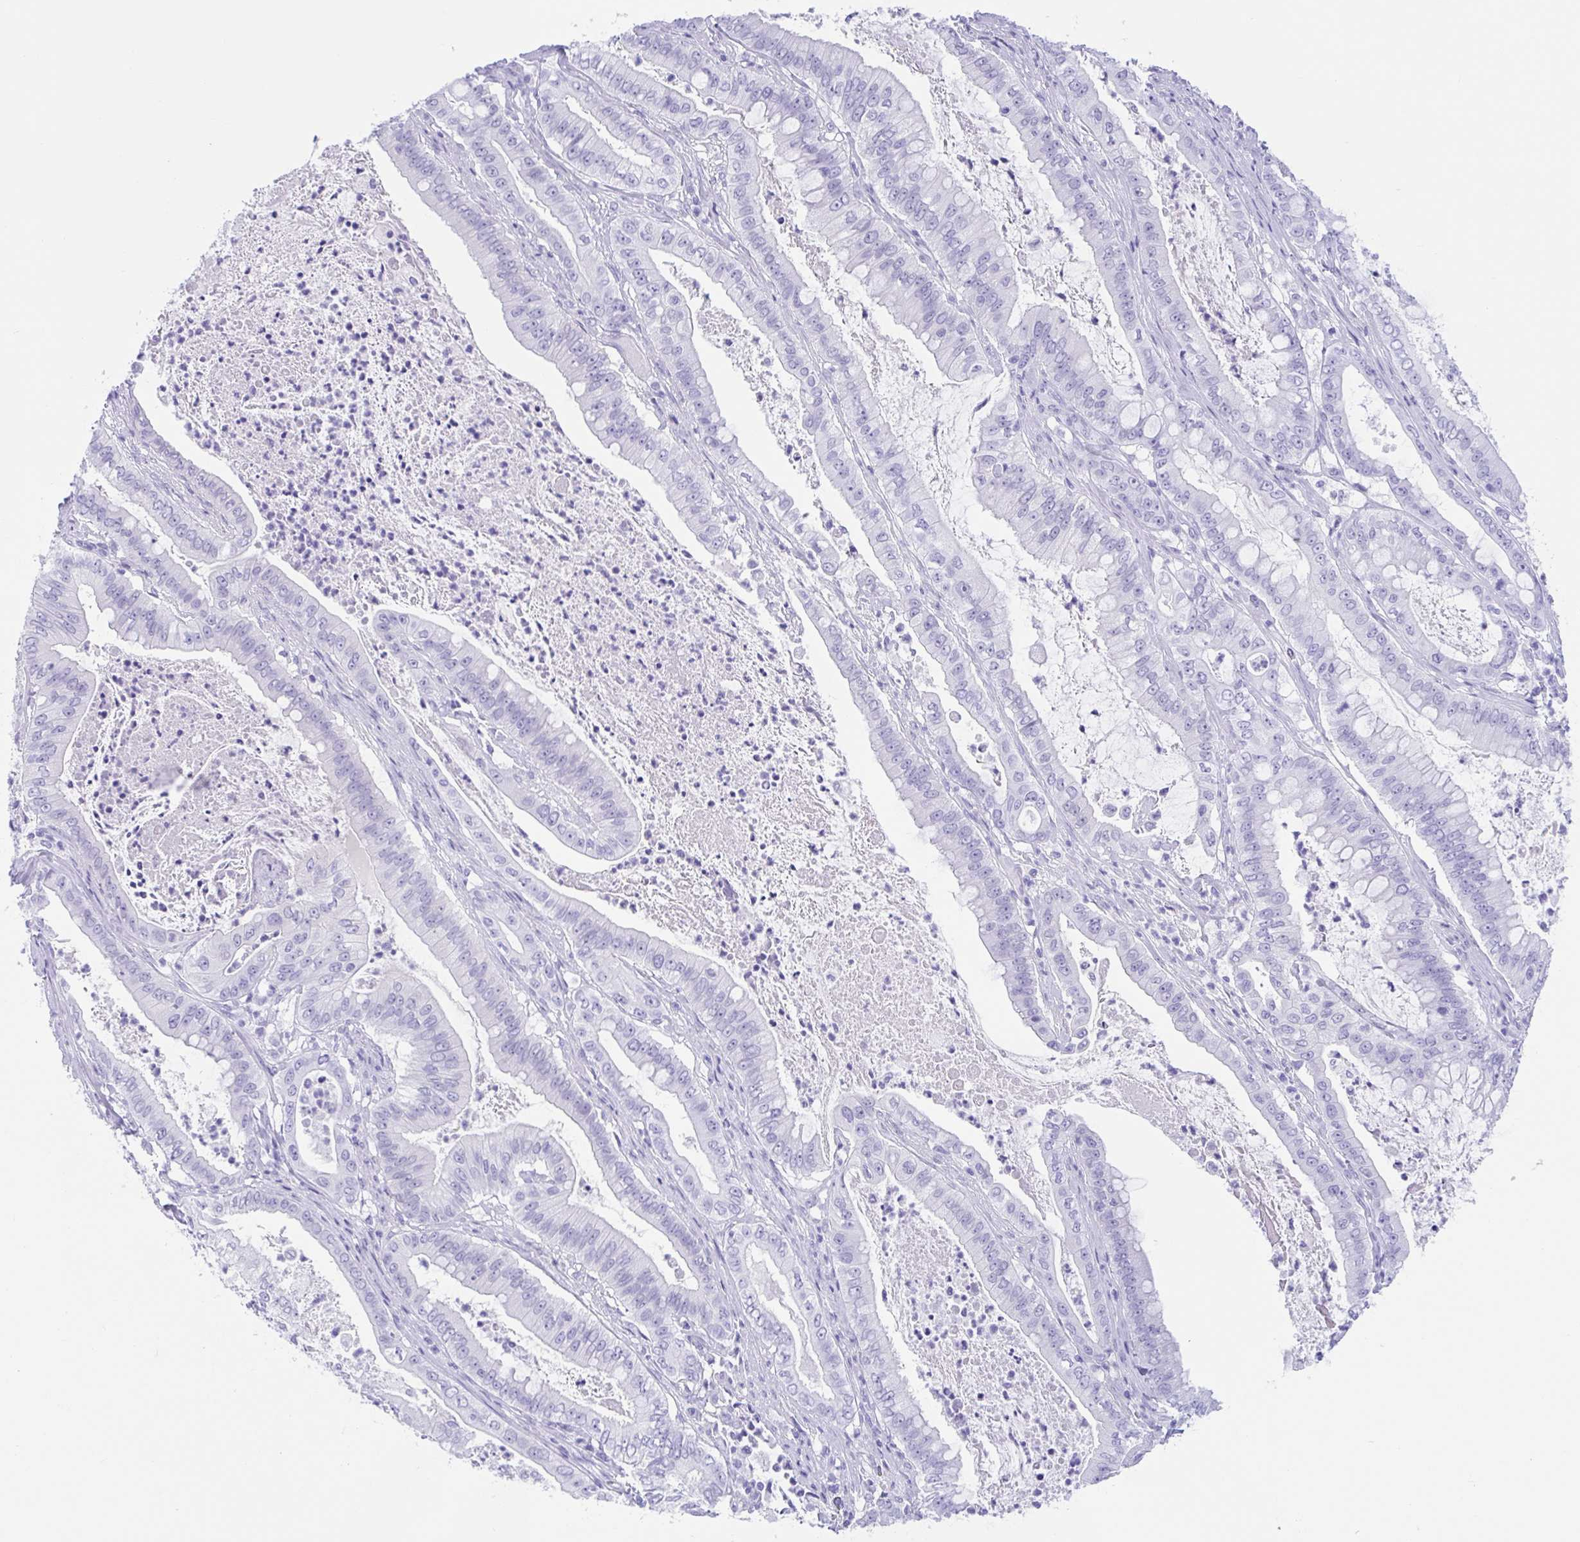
{"staining": {"intensity": "negative", "quantity": "none", "location": "none"}, "tissue": "pancreatic cancer", "cell_type": "Tumor cells", "image_type": "cancer", "snomed": [{"axis": "morphology", "description": "Adenocarcinoma, NOS"}, {"axis": "topography", "description": "Pancreas"}], "caption": "IHC photomicrograph of neoplastic tissue: pancreatic cancer stained with DAB reveals no significant protein staining in tumor cells.", "gene": "TMEM35A", "patient": {"sex": "male", "age": 71}}